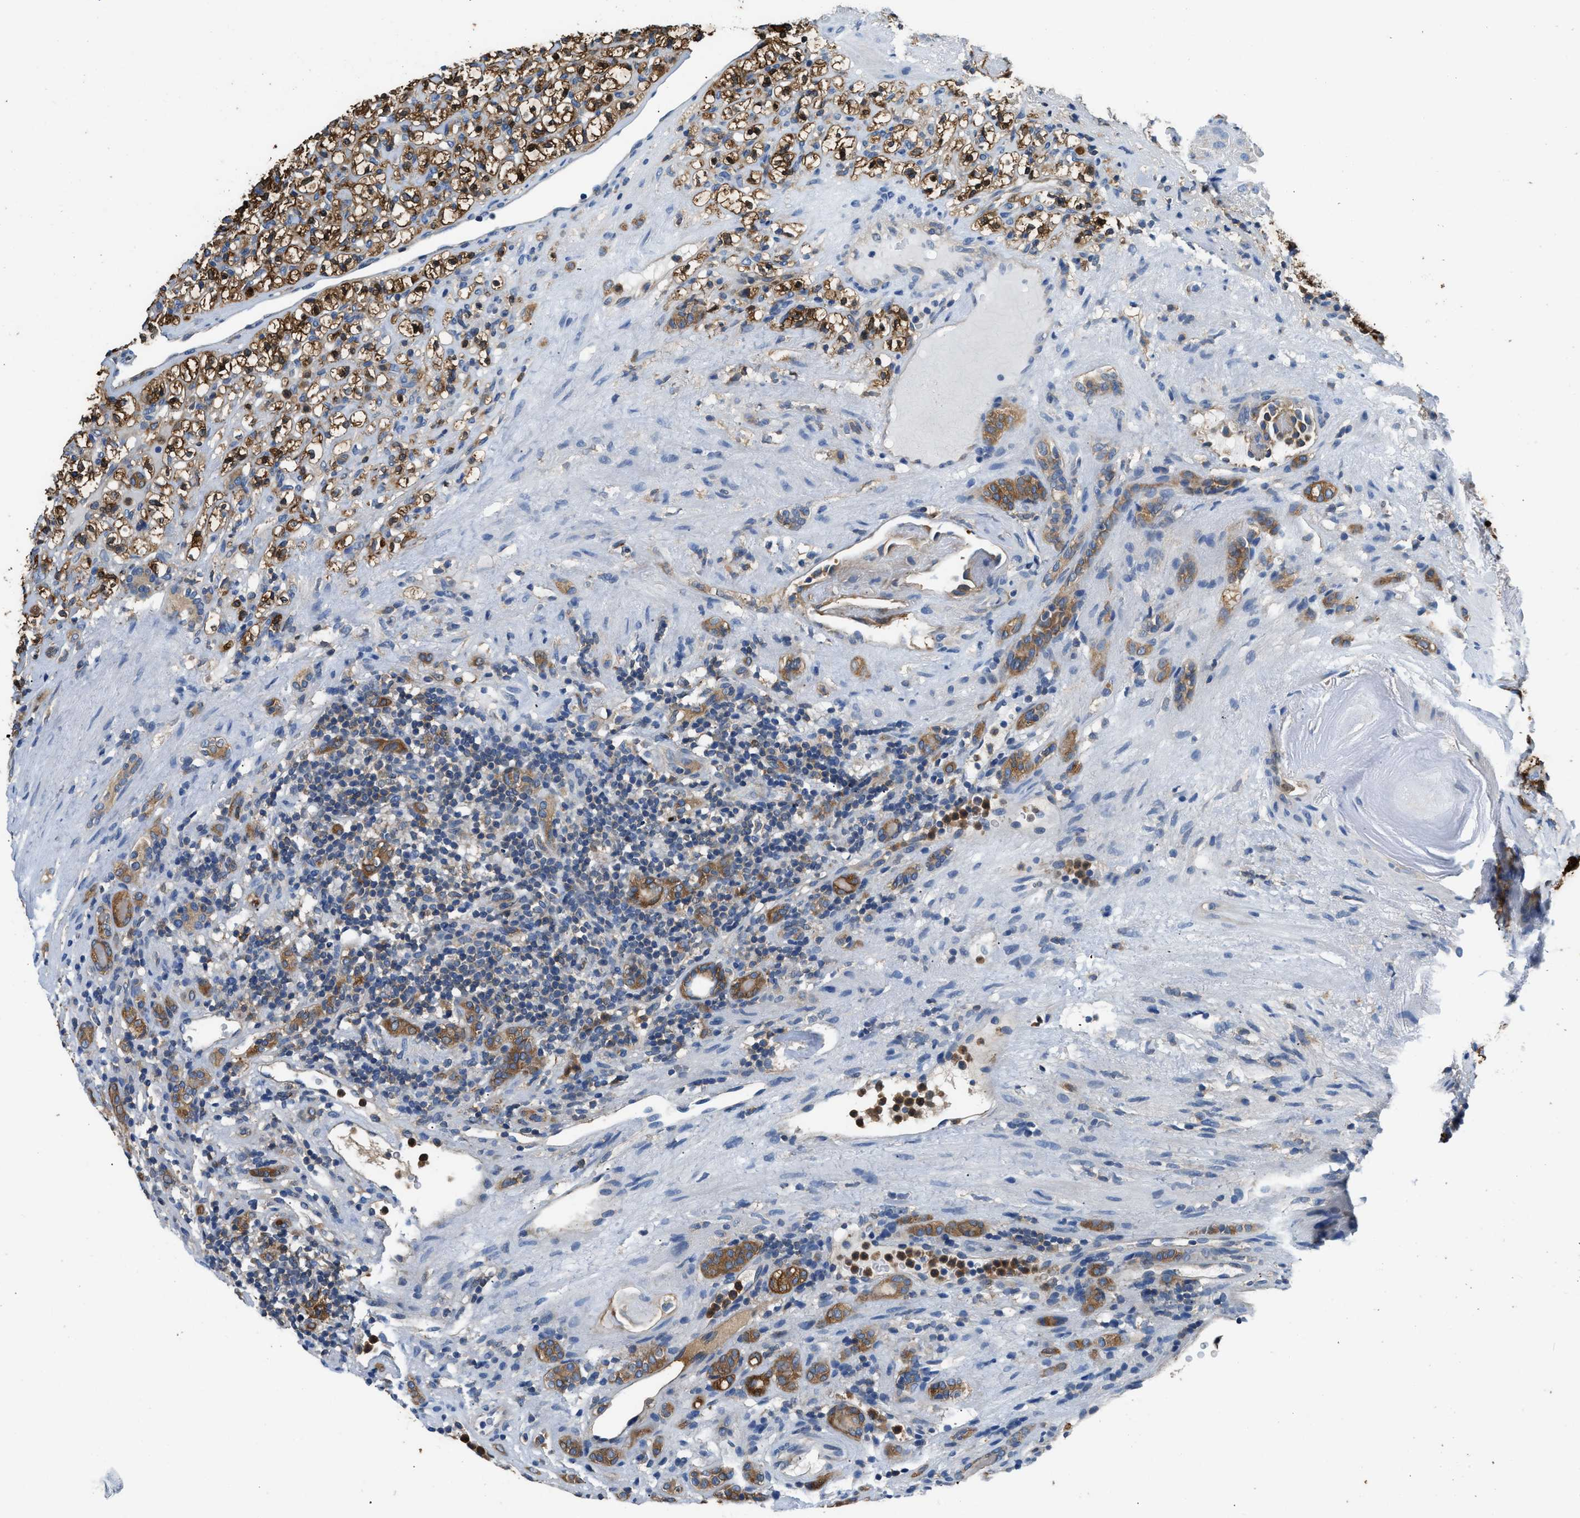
{"staining": {"intensity": "strong", "quantity": ">75%", "location": "cytoplasmic/membranous"}, "tissue": "renal cancer", "cell_type": "Tumor cells", "image_type": "cancer", "snomed": [{"axis": "morphology", "description": "Normal tissue, NOS"}, {"axis": "morphology", "description": "Adenocarcinoma, NOS"}, {"axis": "topography", "description": "Kidney"}], "caption": "Adenocarcinoma (renal) stained for a protein shows strong cytoplasmic/membranous positivity in tumor cells. (brown staining indicates protein expression, while blue staining denotes nuclei).", "gene": "PKM", "patient": {"sex": "female", "age": 72}}